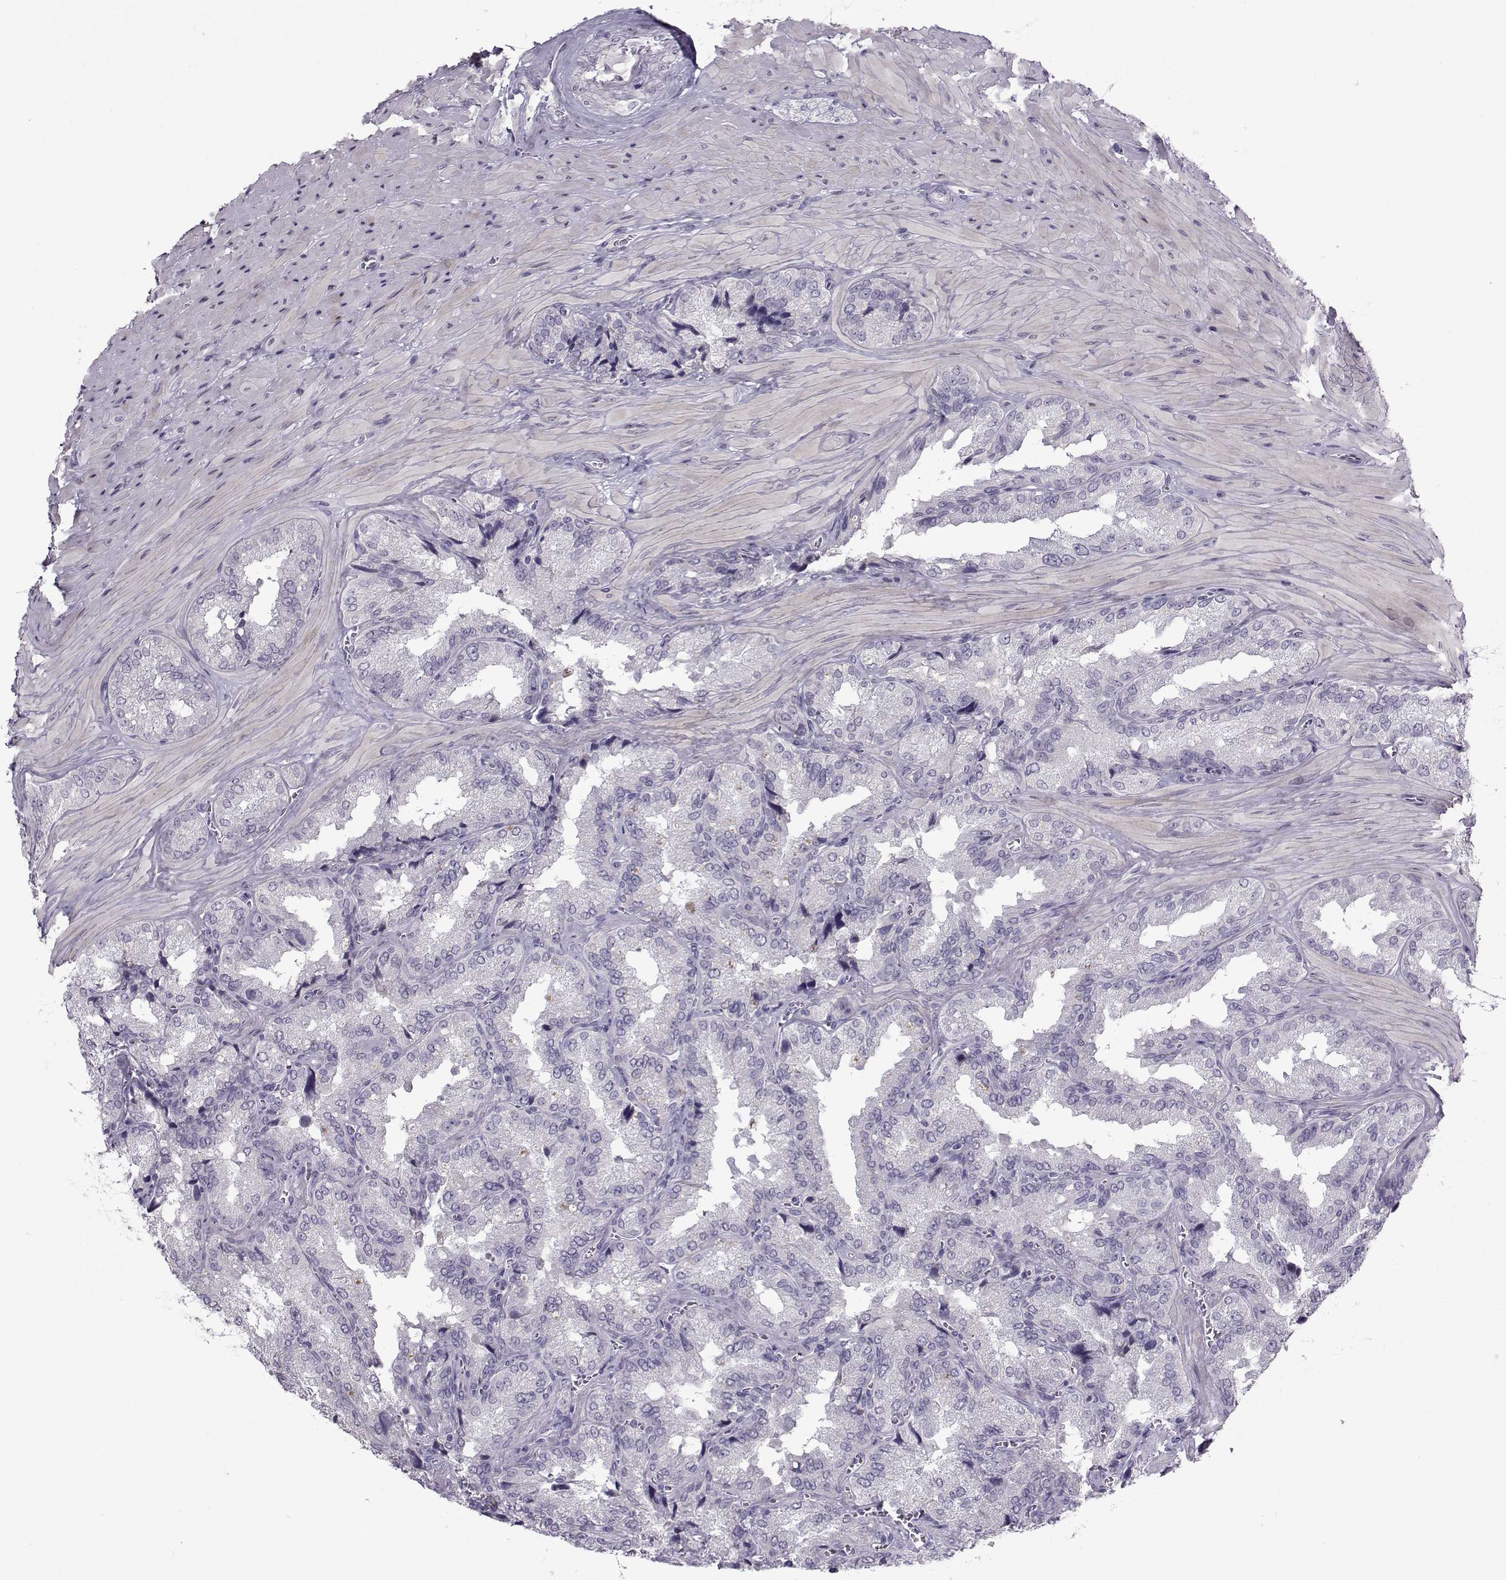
{"staining": {"intensity": "negative", "quantity": "none", "location": "none"}, "tissue": "seminal vesicle", "cell_type": "Glandular cells", "image_type": "normal", "snomed": [{"axis": "morphology", "description": "Normal tissue, NOS"}, {"axis": "topography", "description": "Seminal veicle"}], "caption": "This photomicrograph is of unremarkable seminal vesicle stained with IHC to label a protein in brown with the nuclei are counter-stained blue. There is no positivity in glandular cells. Brightfield microscopy of immunohistochemistry (IHC) stained with DAB (brown) and hematoxylin (blue), captured at high magnification.", "gene": "ASRGL1", "patient": {"sex": "male", "age": 37}}